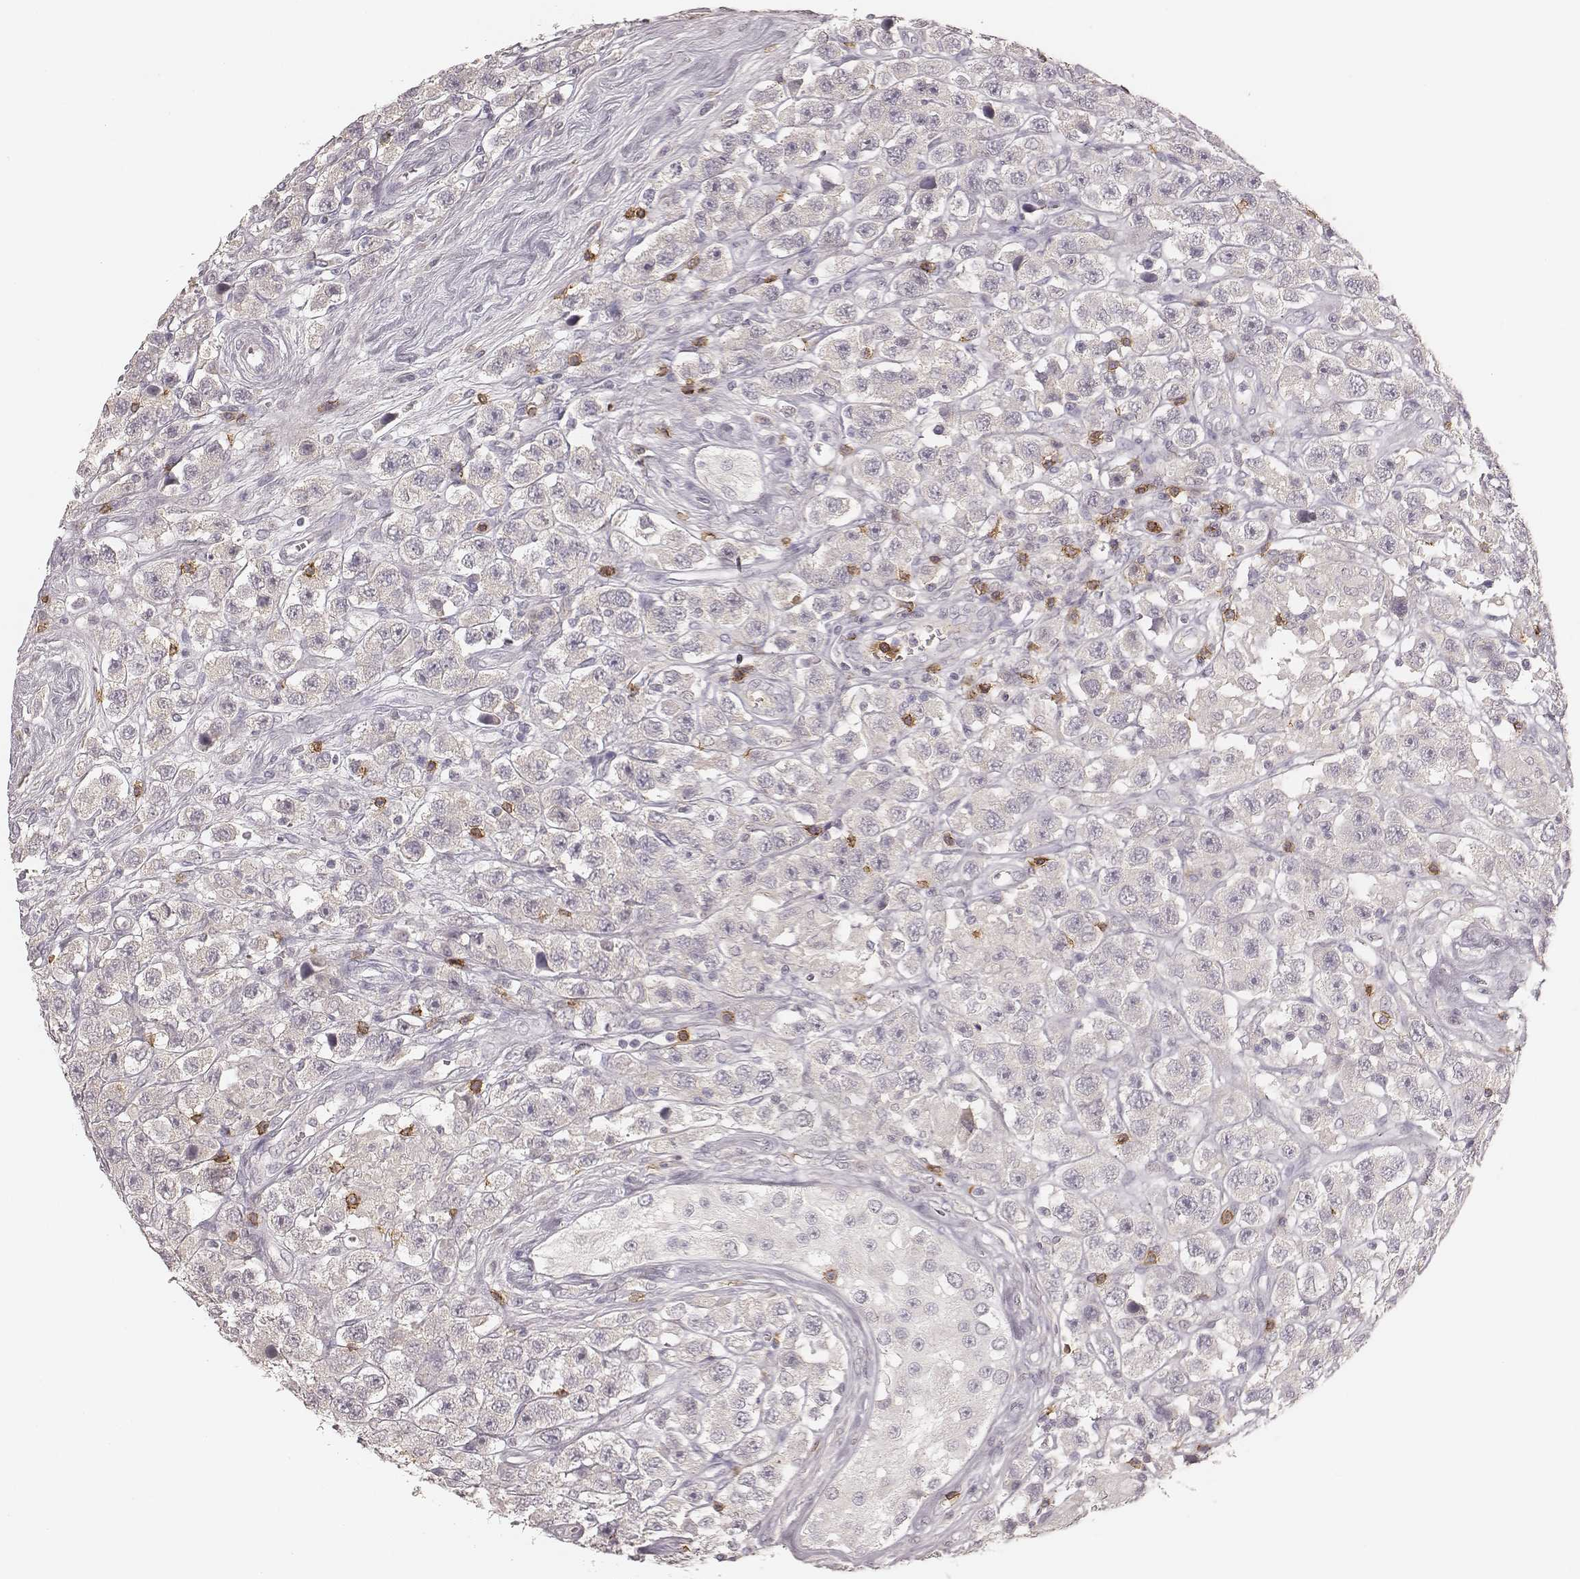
{"staining": {"intensity": "negative", "quantity": "none", "location": "none"}, "tissue": "testis cancer", "cell_type": "Tumor cells", "image_type": "cancer", "snomed": [{"axis": "morphology", "description": "Seminoma, NOS"}, {"axis": "topography", "description": "Testis"}], "caption": "IHC of seminoma (testis) demonstrates no positivity in tumor cells. (Stains: DAB (3,3'-diaminobenzidine) immunohistochemistry with hematoxylin counter stain, Microscopy: brightfield microscopy at high magnification).", "gene": "CD8A", "patient": {"sex": "male", "age": 45}}